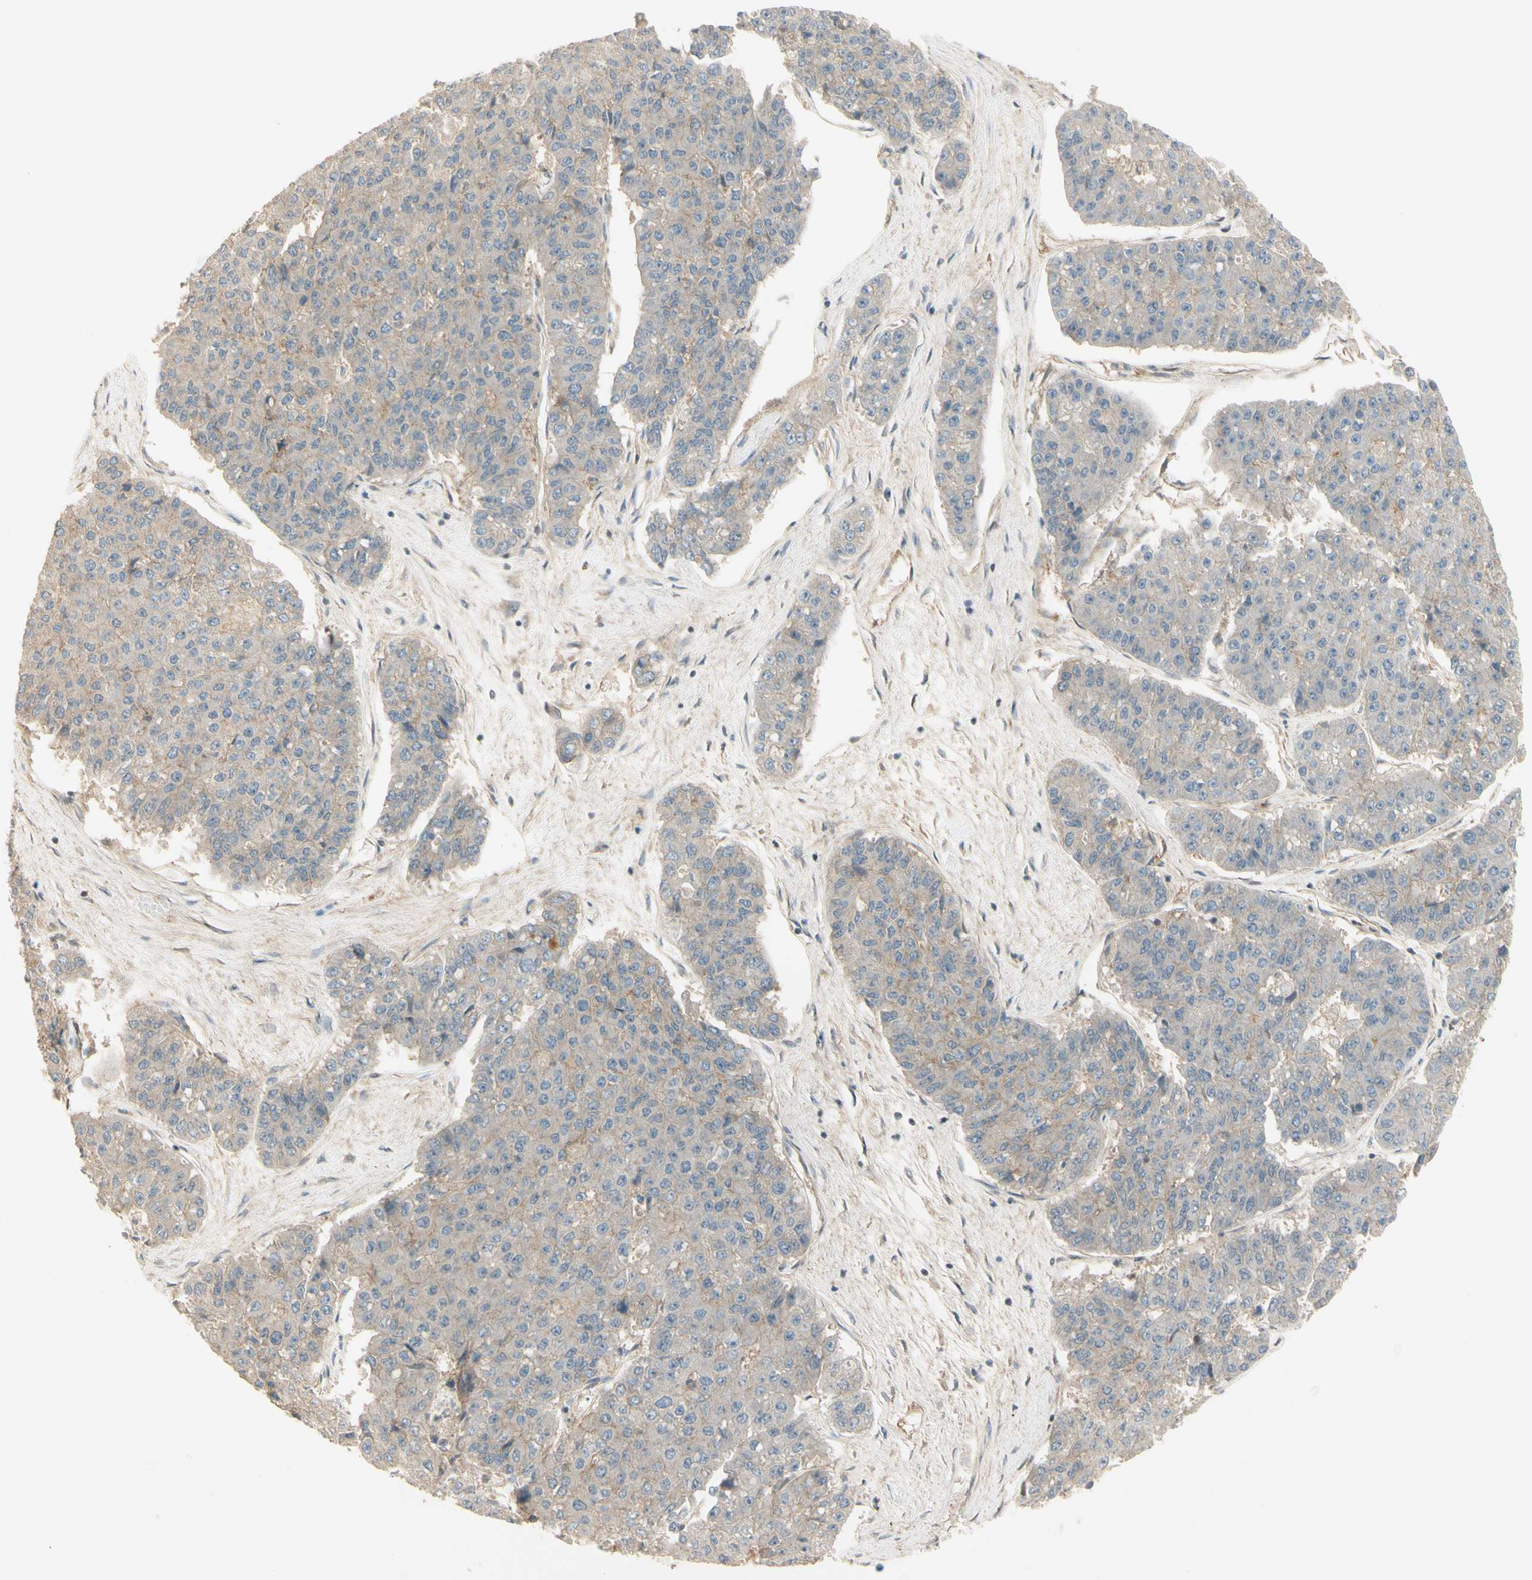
{"staining": {"intensity": "weak", "quantity": ">75%", "location": "cytoplasmic/membranous"}, "tissue": "pancreatic cancer", "cell_type": "Tumor cells", "image_type": "cancer", "snomed": [{"axis": "morphology", "description": "Adenocarcinoma, NOS"}, {"axis": "topography", "description": "Pancreas"}], "caption": "Human pancreatic adenocarcinoma stained with a brown dye exhibits weak cytoplasmic/membranous positive staining in about >75% of tumor cells.", "gene": "NFYA", "patient": {"sex": "male", "age": 50}}